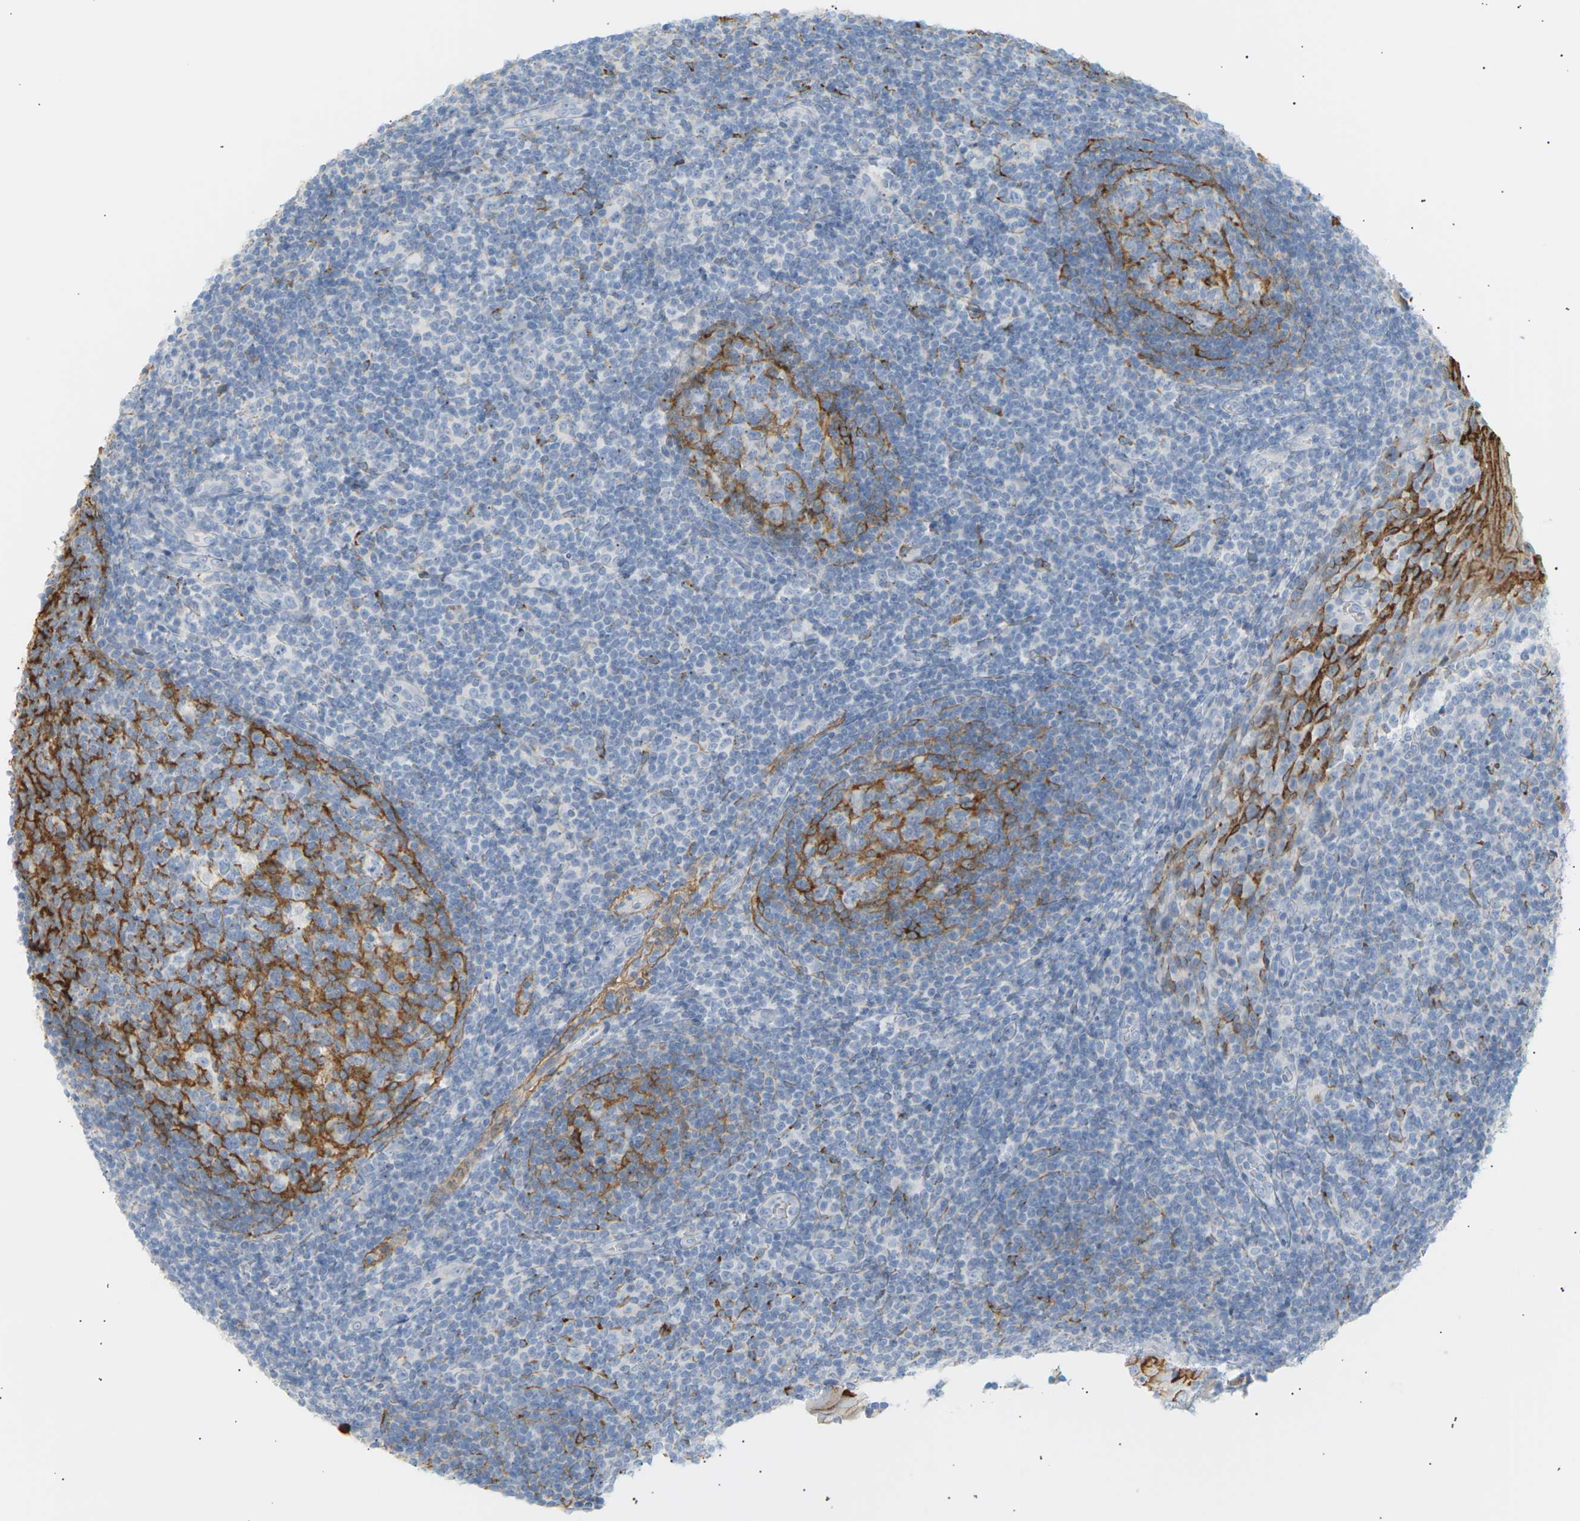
{"staining": {"intensity": "negative", "quantity": "none", "location": "none"}, "tissue": "tonsil", "cell_type": "Germinal center cells", "image_type": "normal", "snomed": [{"axis": "morphology", "description": "Normal tissue, NOS"}, {"axis": "topography", "description": "Tonsil"}], "caption": "This is an IHC histopathology image of unremarkable tonsil. There is no staining in germinal center cells.", "gene": "CLU", "patient": {"sex": "male", "age": 37}}